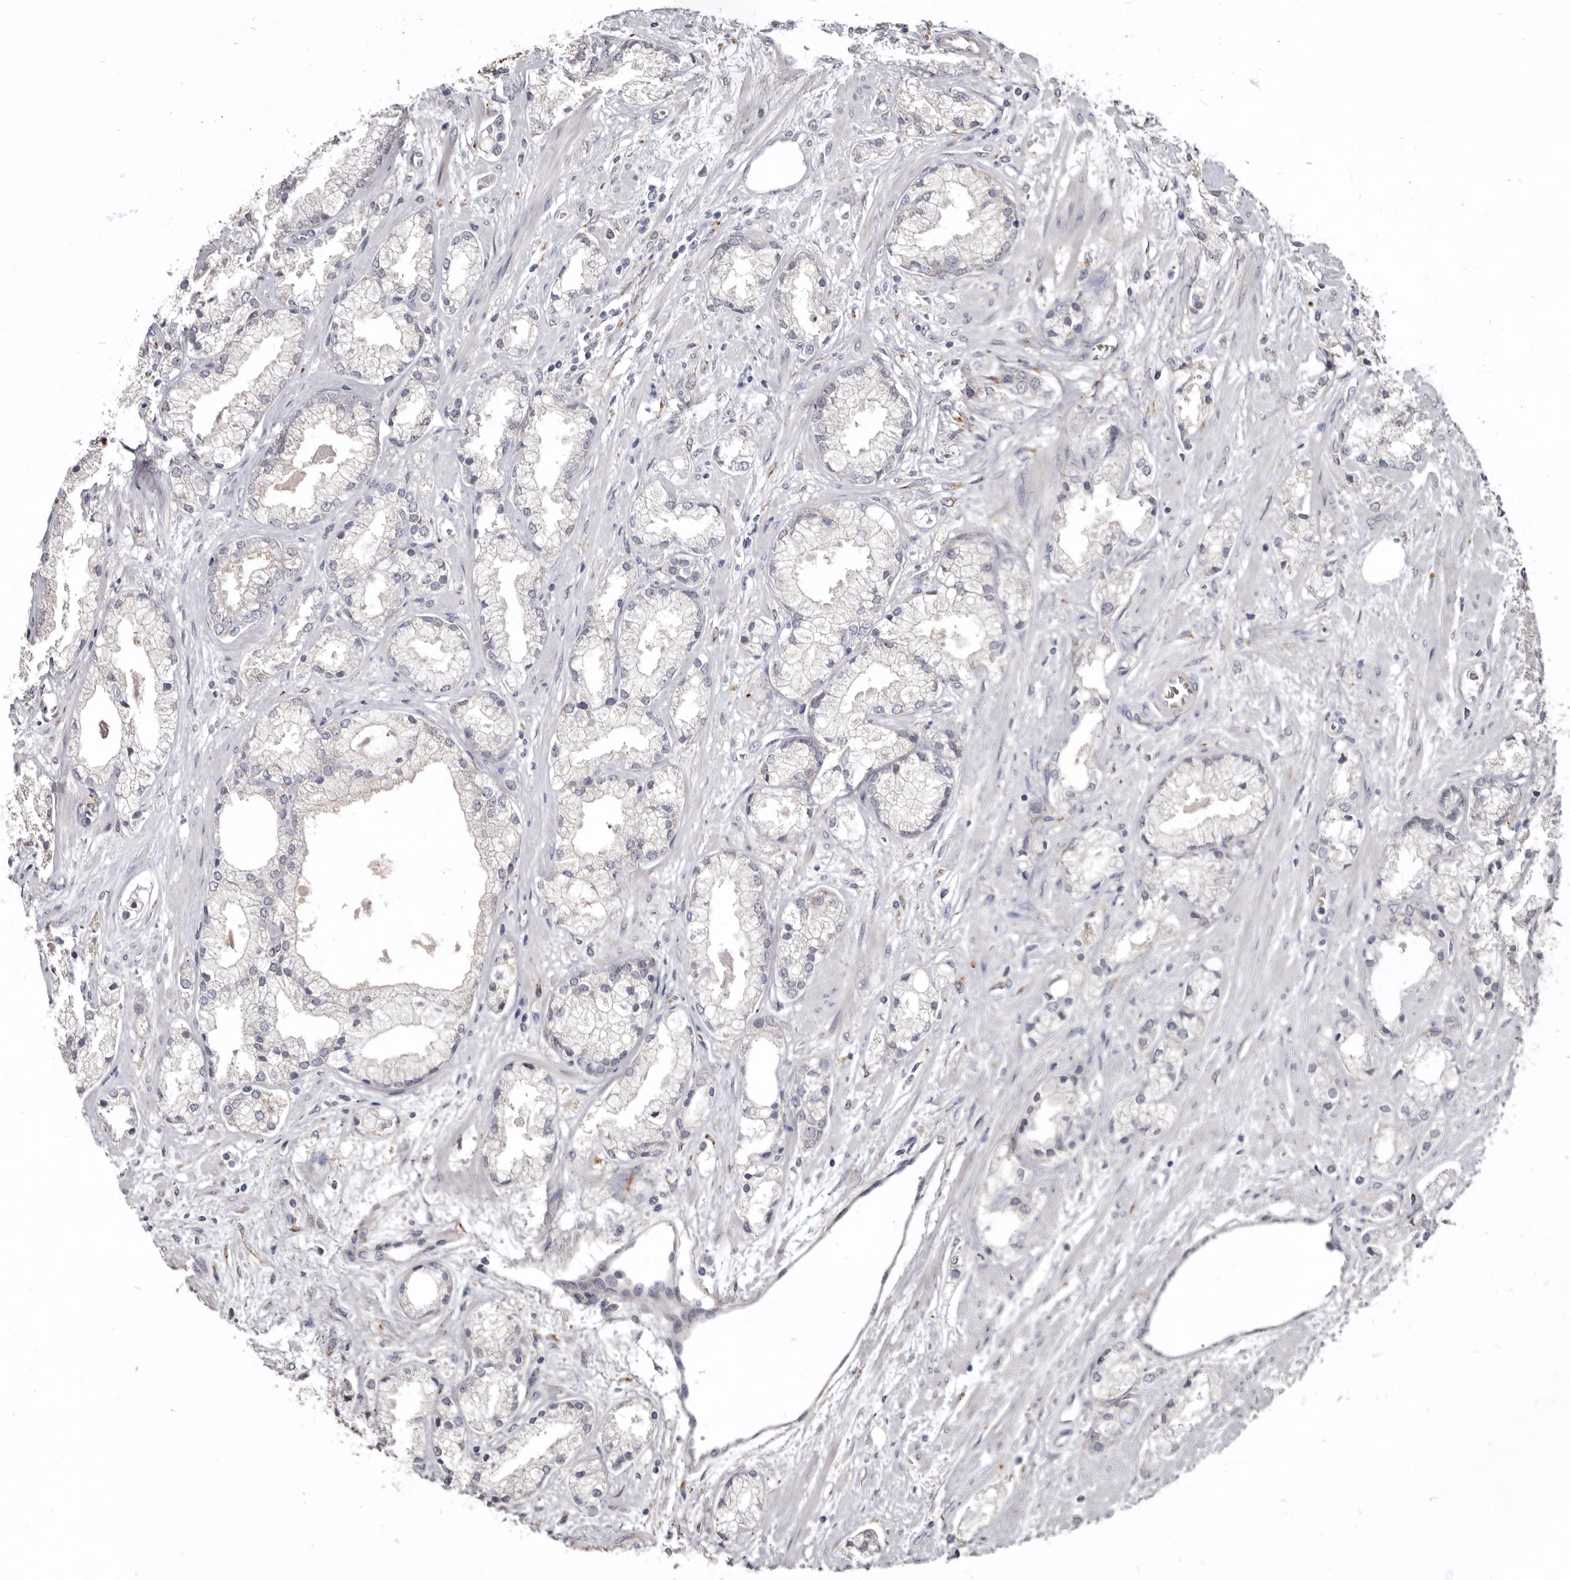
{"staining": {"intensity": "weak", "quantity": "<25%", "location": "cytoplasmic/membranous"}, "tissue": "prostate cancer", "cell_type": "Tumor cells", "image_type": "cancer", "snomed": [{"axis": "morphology", "description": "Adenocarcinoma, High grade"}, {"axis": "topography", "description": "Prostate"}], "caption": "An immunohistochemistry (IHC) micrograph of prostate adenocarcinoma (high-grade) is shown. There is no staining in tumor cells of prostate adenocarcinoma (high-grade).", "gene": "NENF", "patient": {"sex": "male", "age": 50}}